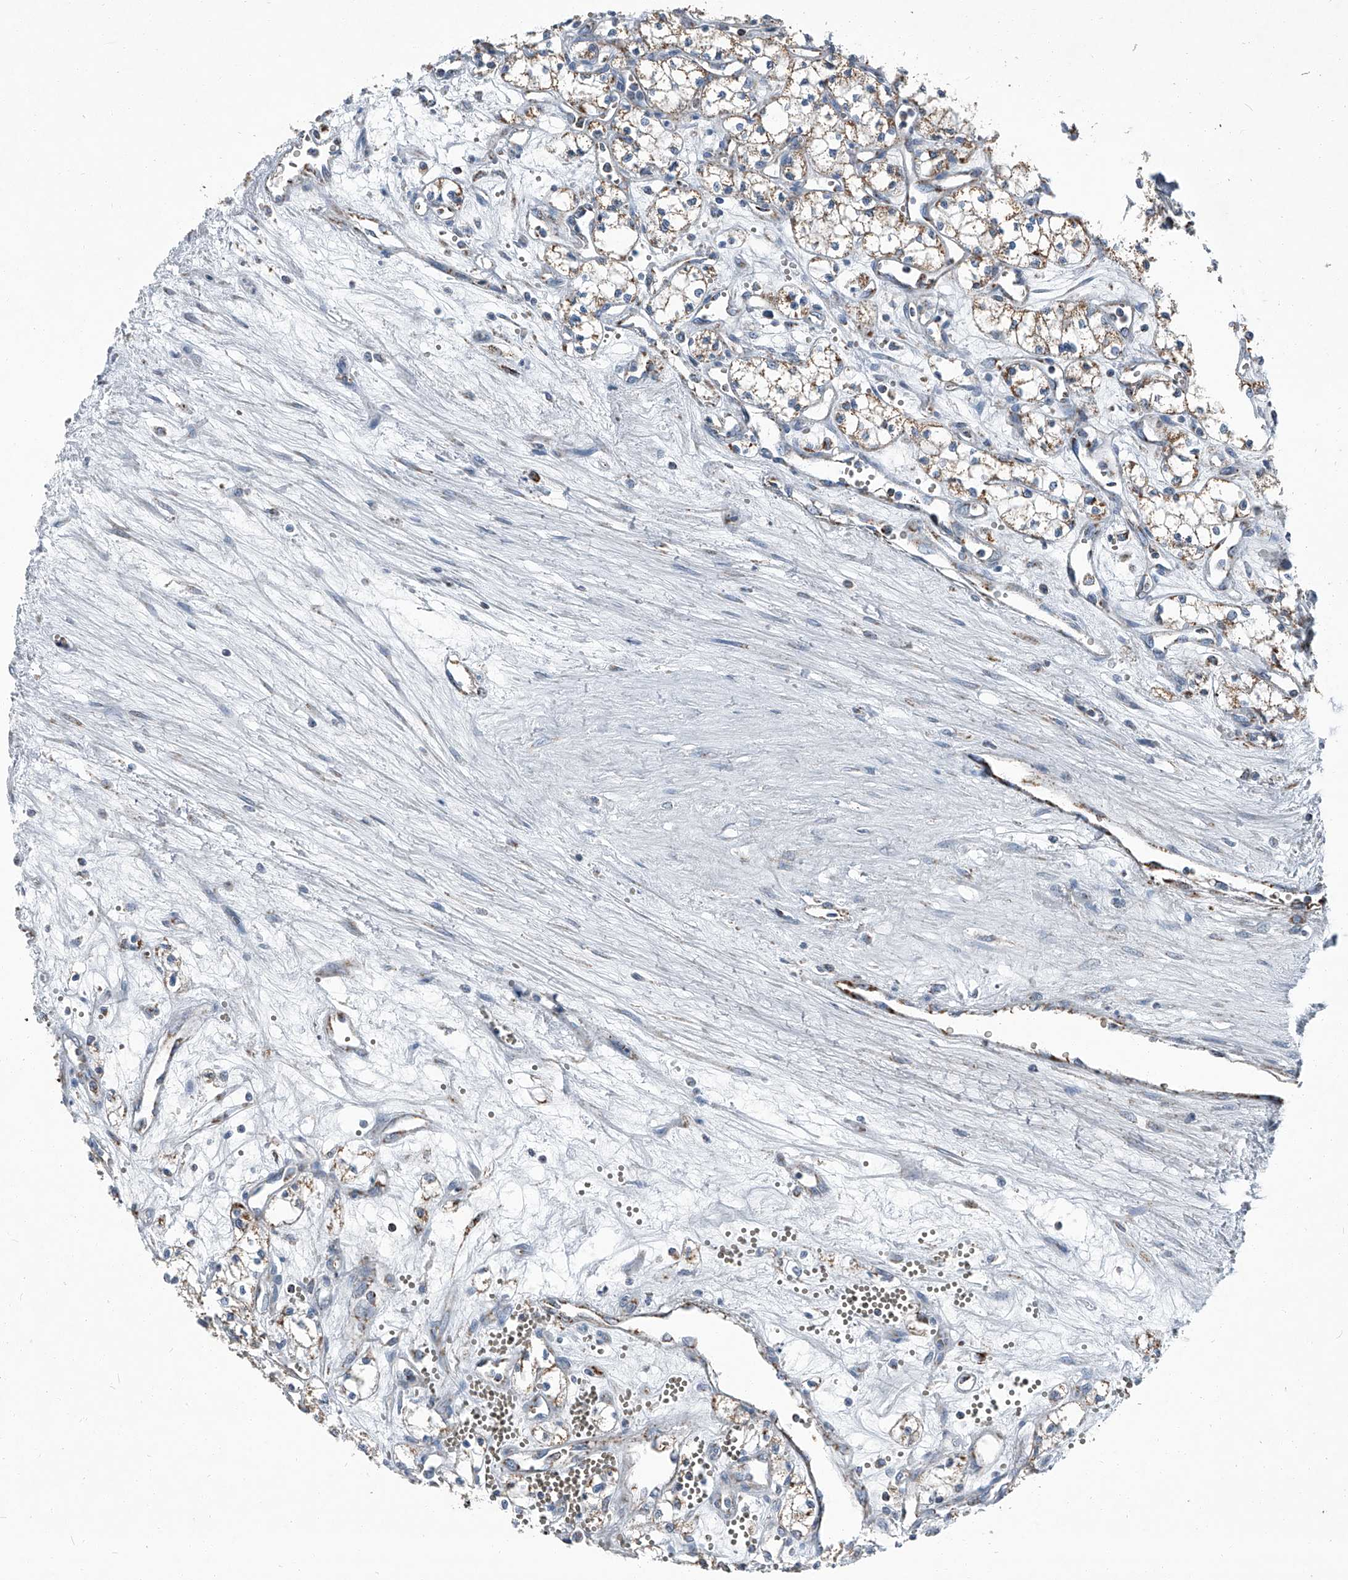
{"staining": {"intensity": "moderate", "quantity": ">75%", "location": "cytoplasmic/membranous"}, "tissue": "renal cancer", "cell_type": "Tumor cells", "image_type": "cancer", "snomed": [{"axis": "morphology", "description": "Adenocarcinoma, NOS"}, {"axis": "topography", "description": "Kidney"}], "caption": "Tumor cells exhibit moderate cytoplasmic/membranous staining in approximately >75% of cells in renal adenocarcinoma.", "gene": "CHRNA7", "patient": {"sex": "male", "age": 59}}